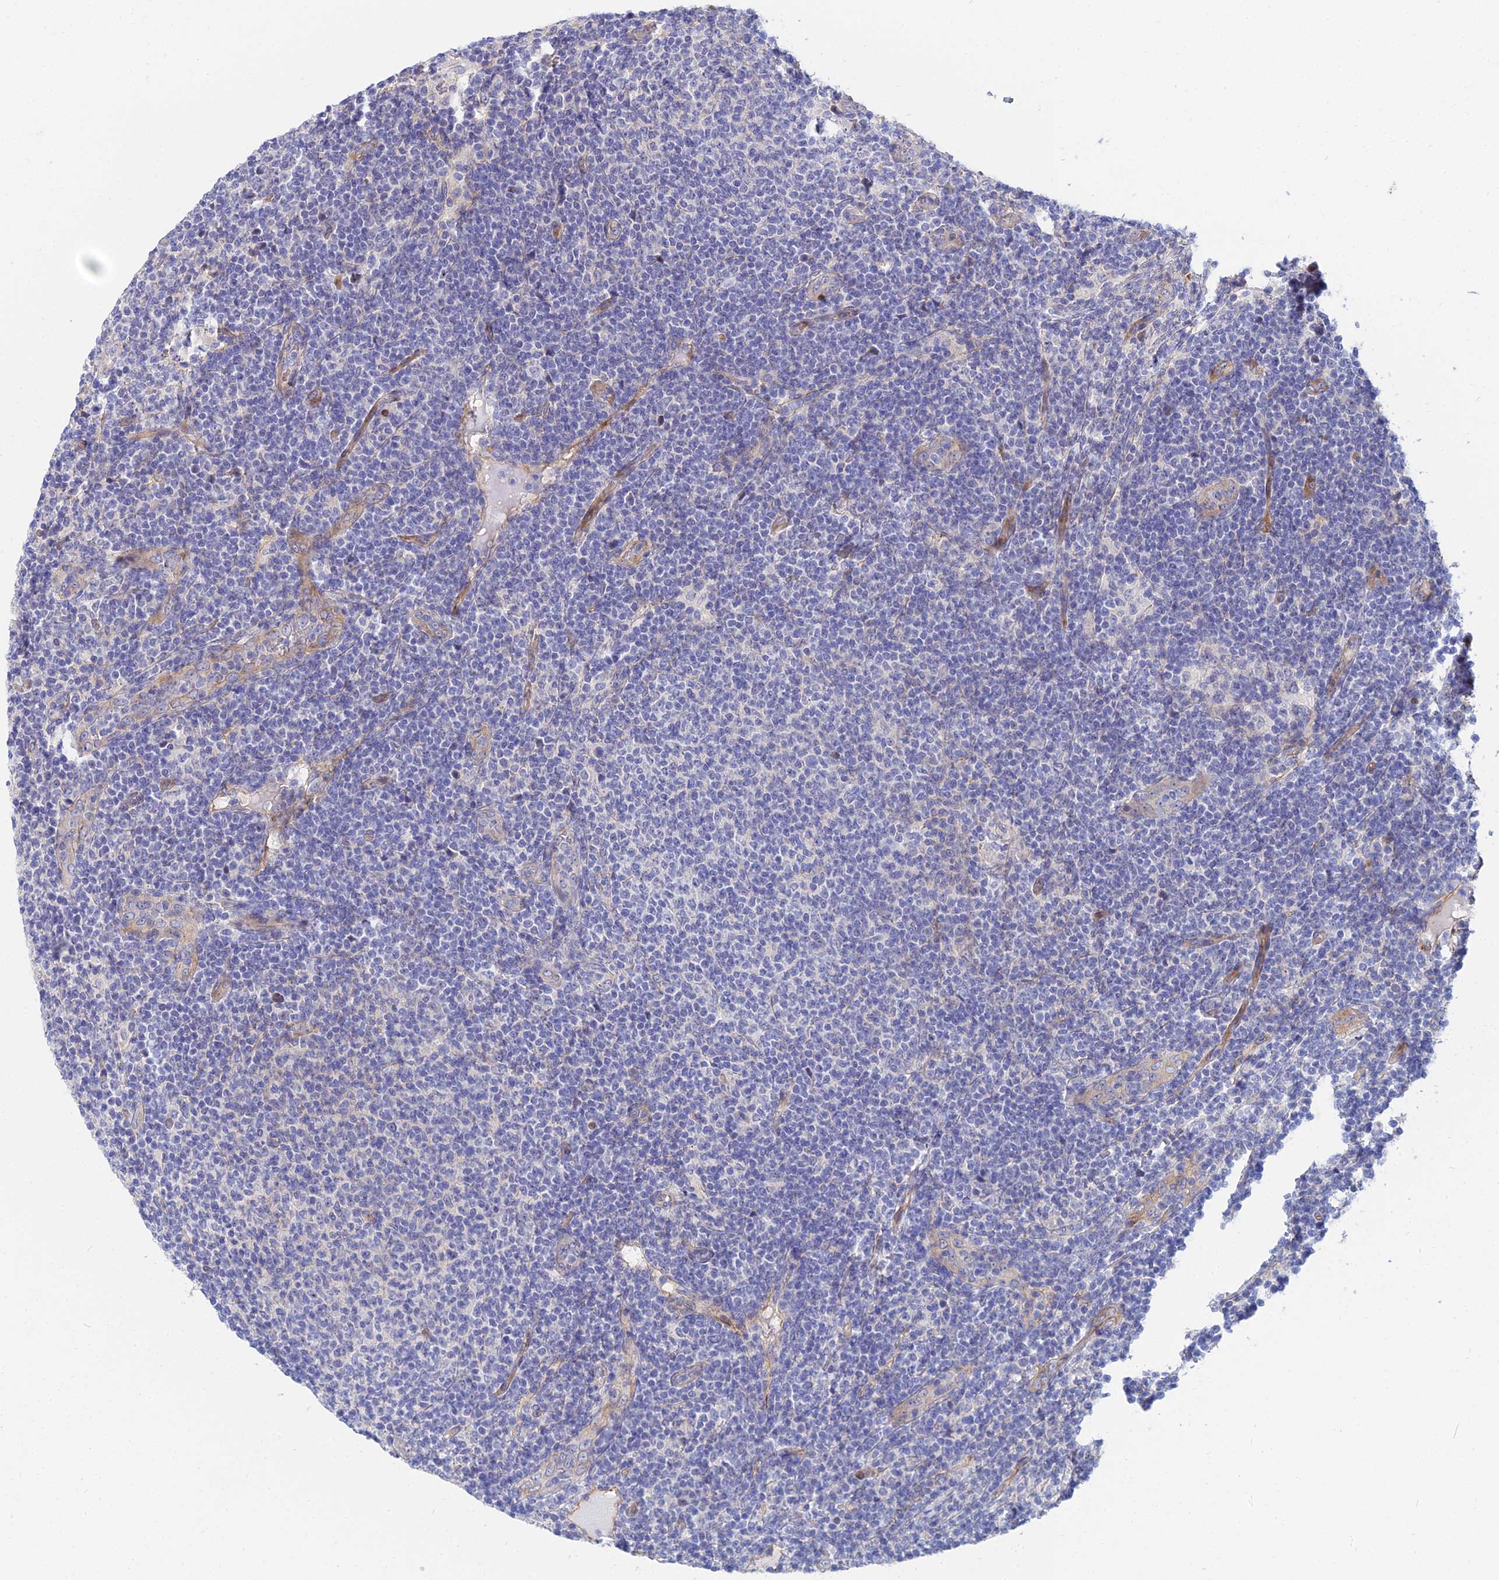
{"staining": {"intensity": "negative", "quantity": "none", "location": "none"}, "tissue": "lymphoma", "cell_type": "Tumor cells", "image_type": "cancer", "snomed": [{"axis": "morphology", "description": "Malignant lymphoma, non-Hodgkin's type, Low grade"}, {"axis": "topography", "description": "Lymph node"}], "caption": "The micrograph demonstrates no significant expression in tumor cells of lymphoma.", "gene": "TRIM43B", "patient": {"sex": "male", "age": 66}}